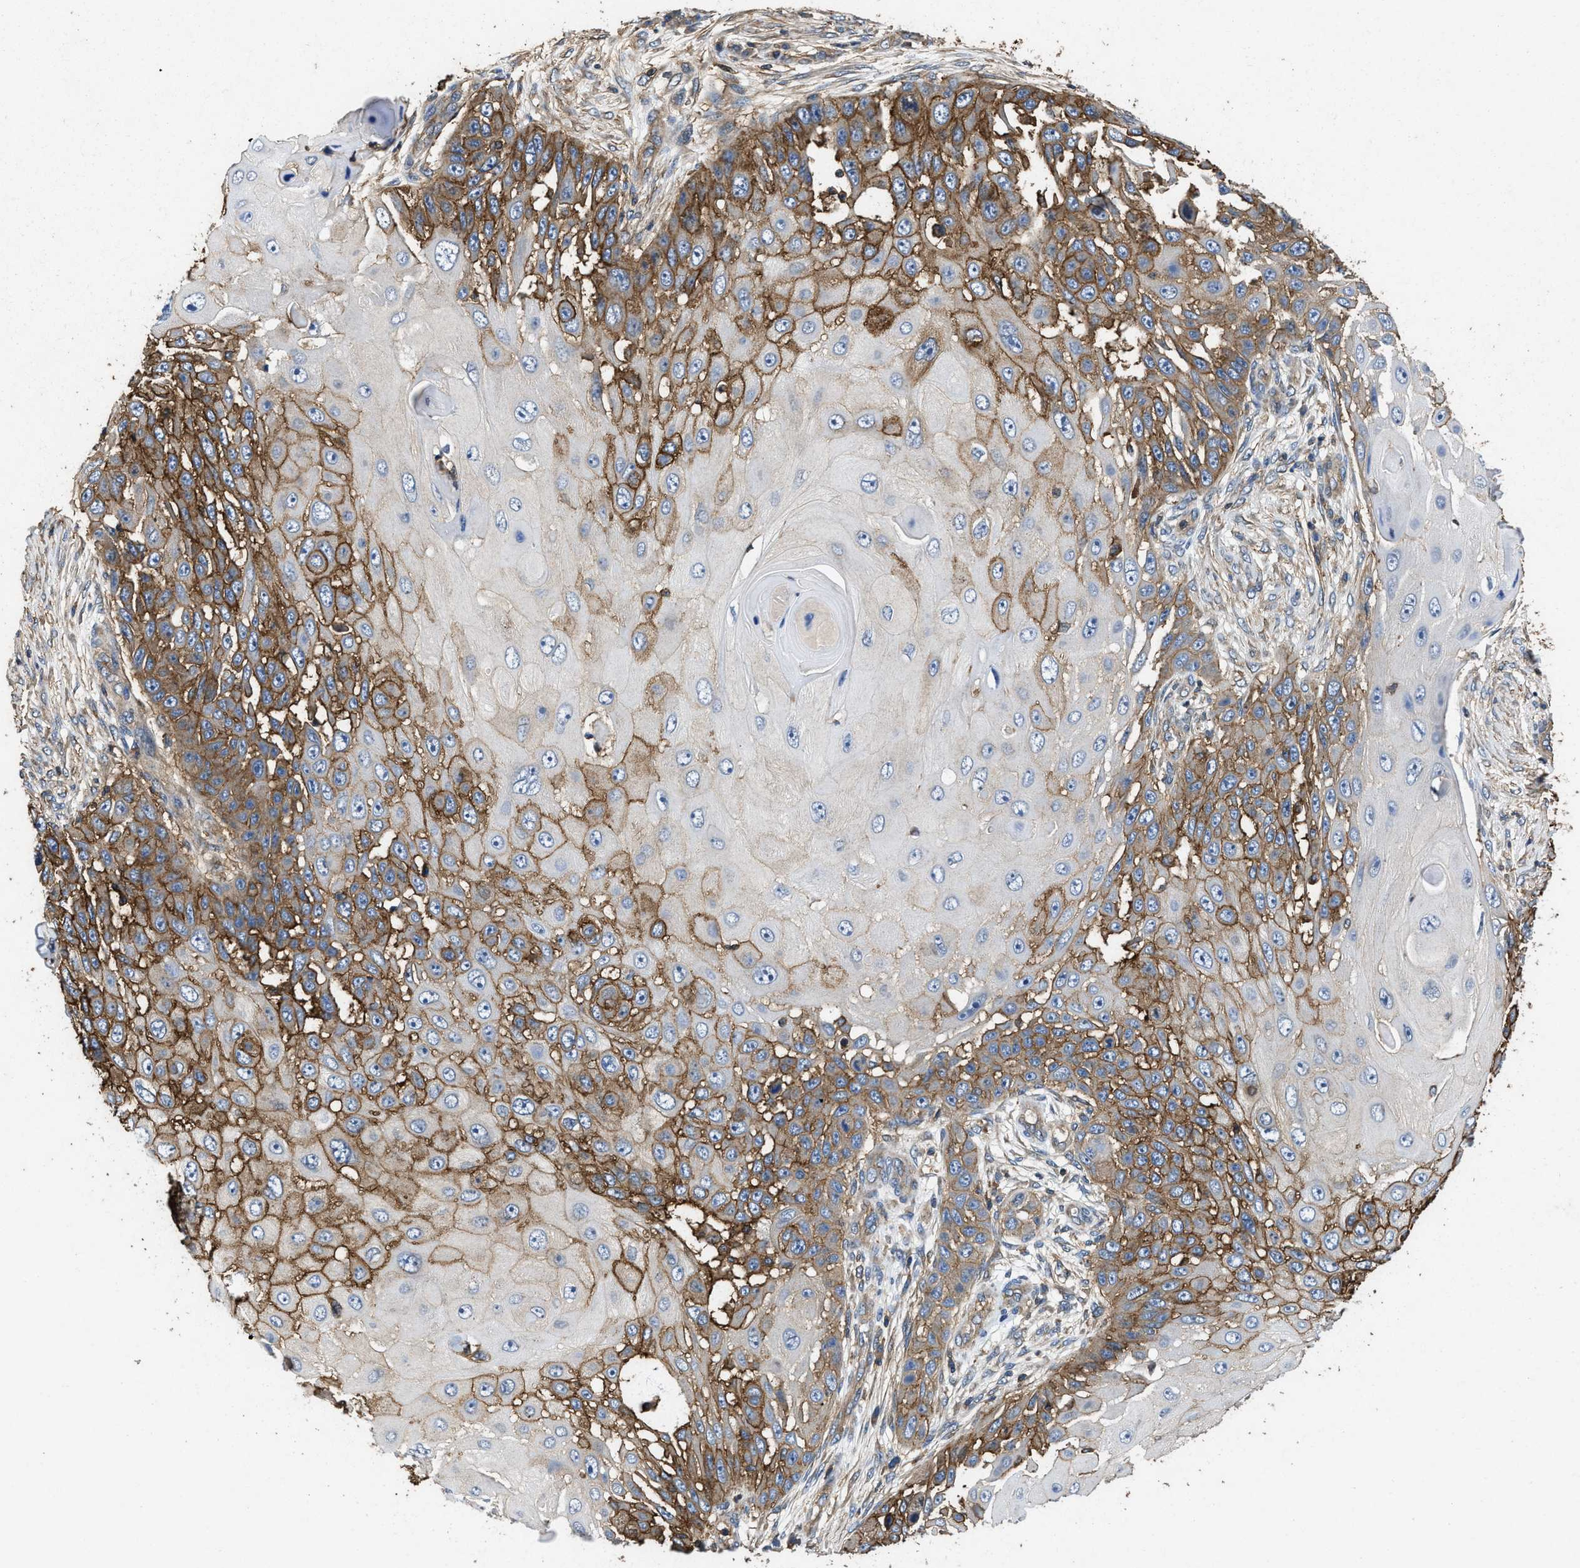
{"staining": {"intensity": "moderate", "quantity": "25%-75%", "location": "cytoplasmic/membranous"}, "tissue": "skin cancer", "cell_type": "Tumor cells", "image_type": "cancer", "snomed": [{"axis": "morphology", "description": "Squamous cell carcinoma, NOS"}, {"axis": "topography", "description": "Skin"}], "caption": "High-magnification brightfield microscopy of skin cancer stained with DAB (brown) and counterstained with hematoxylin (blue). tumor cells exhibit moderate cytoplasmic/membranous positivity is appreciated in approximately25%-75% of cells. The staining is performed using DAB (3,3'-diaminobenzidine) brown chromogen to label protein expression. The nuclei are counter-stained blue using hematoxylin.", "gene": "LINGO2", "patient": {"sex": "female", "age": 44}}